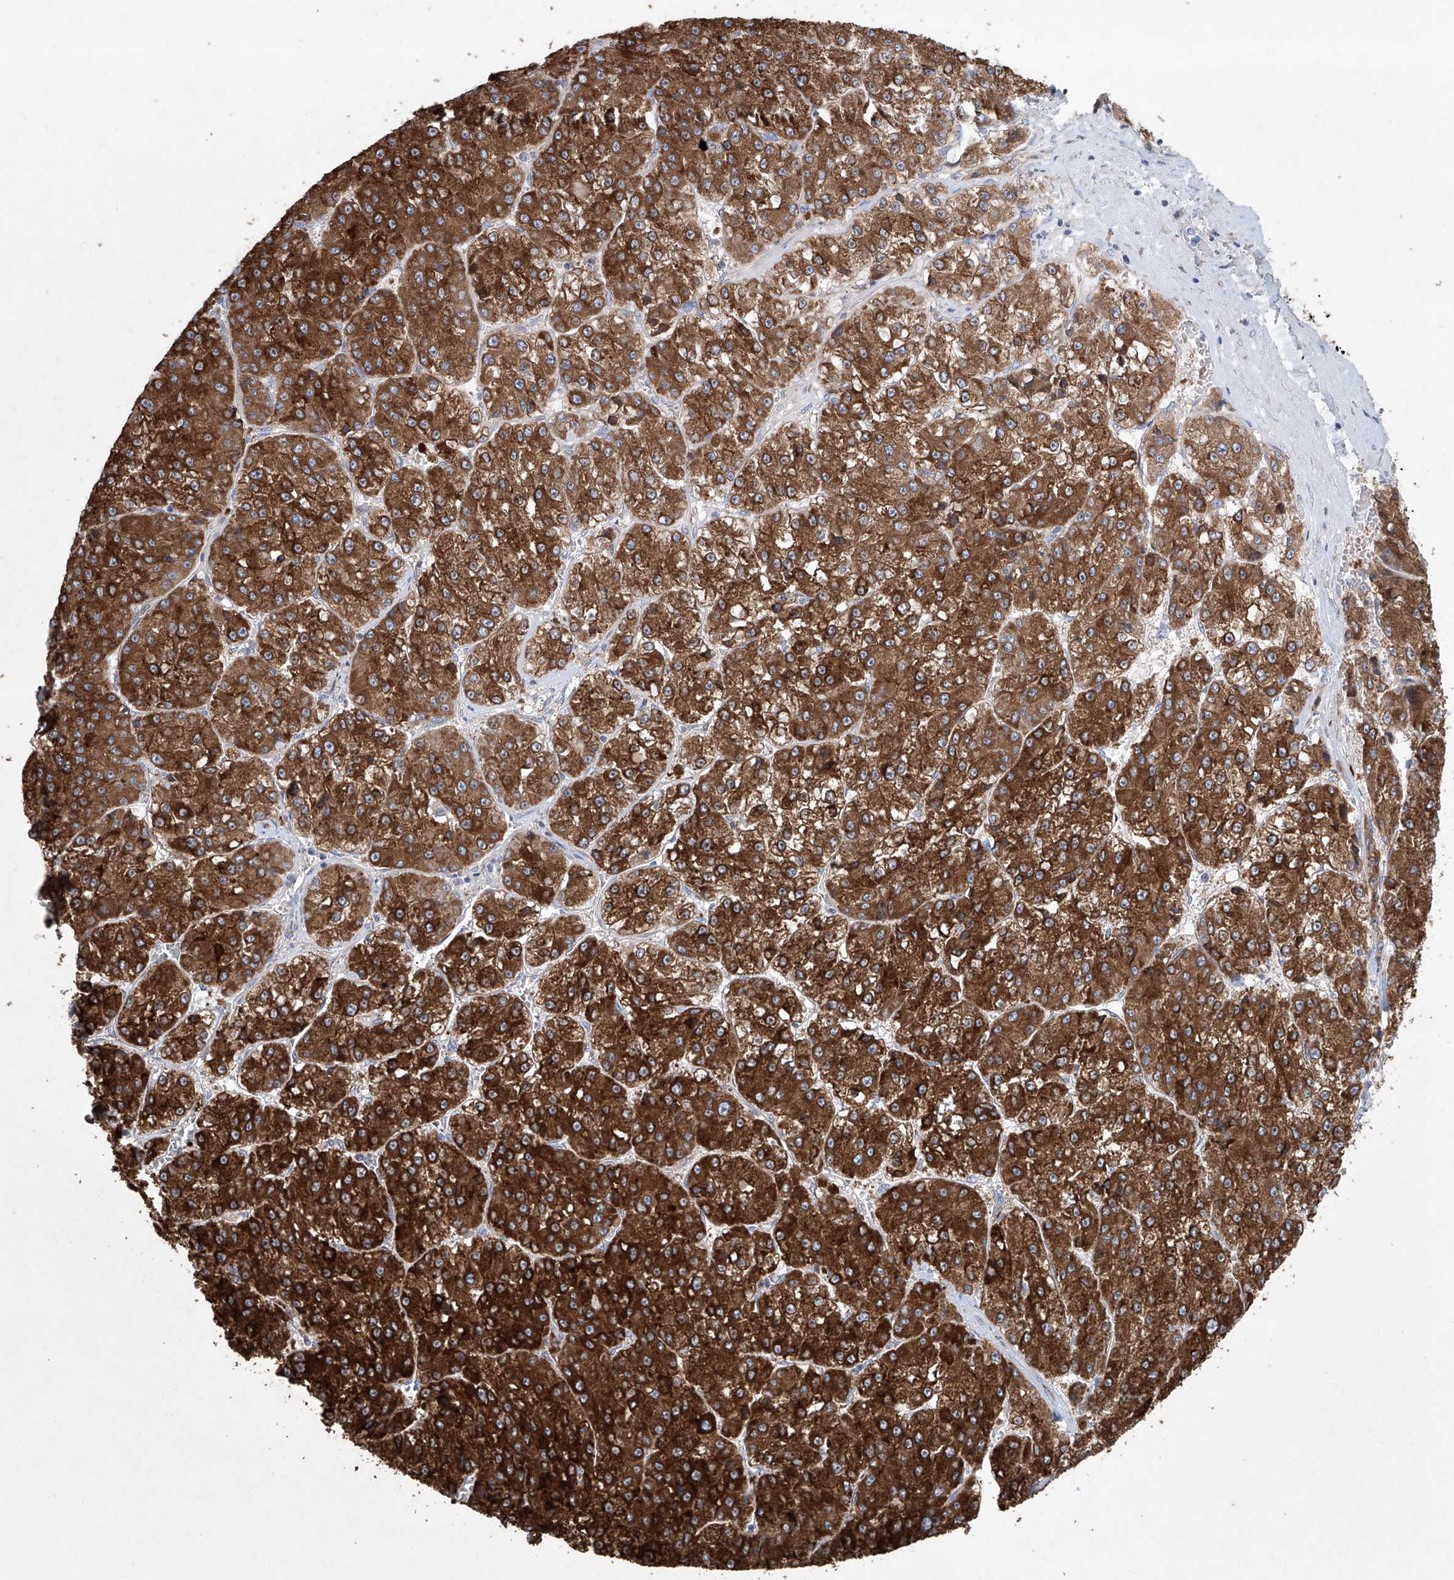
{"staining": {"intensity": "strong", "quantity": ">75%", "location": "cytoplasmic/membranous"}, "tissue": "liver cancer", "cell_type": "Tumor cells", "image_type": "cancer", "snomed": [{"axis": "morphology", "description": "Carcinoma, Hepatocellular, NOS"}, {"axis": "topography", "description": "Liver"}], "caption": "The histopathology image reveals a brown stain indicating the presence of a protein in the cytoplasmic/membranous of tumor cells in hepatocellular carcinoma (liver). The protein is shown in brown color, while the nuclei are stained blue.", "gene": "KLC4", "patient": {"sex": "female", "age": 73}}